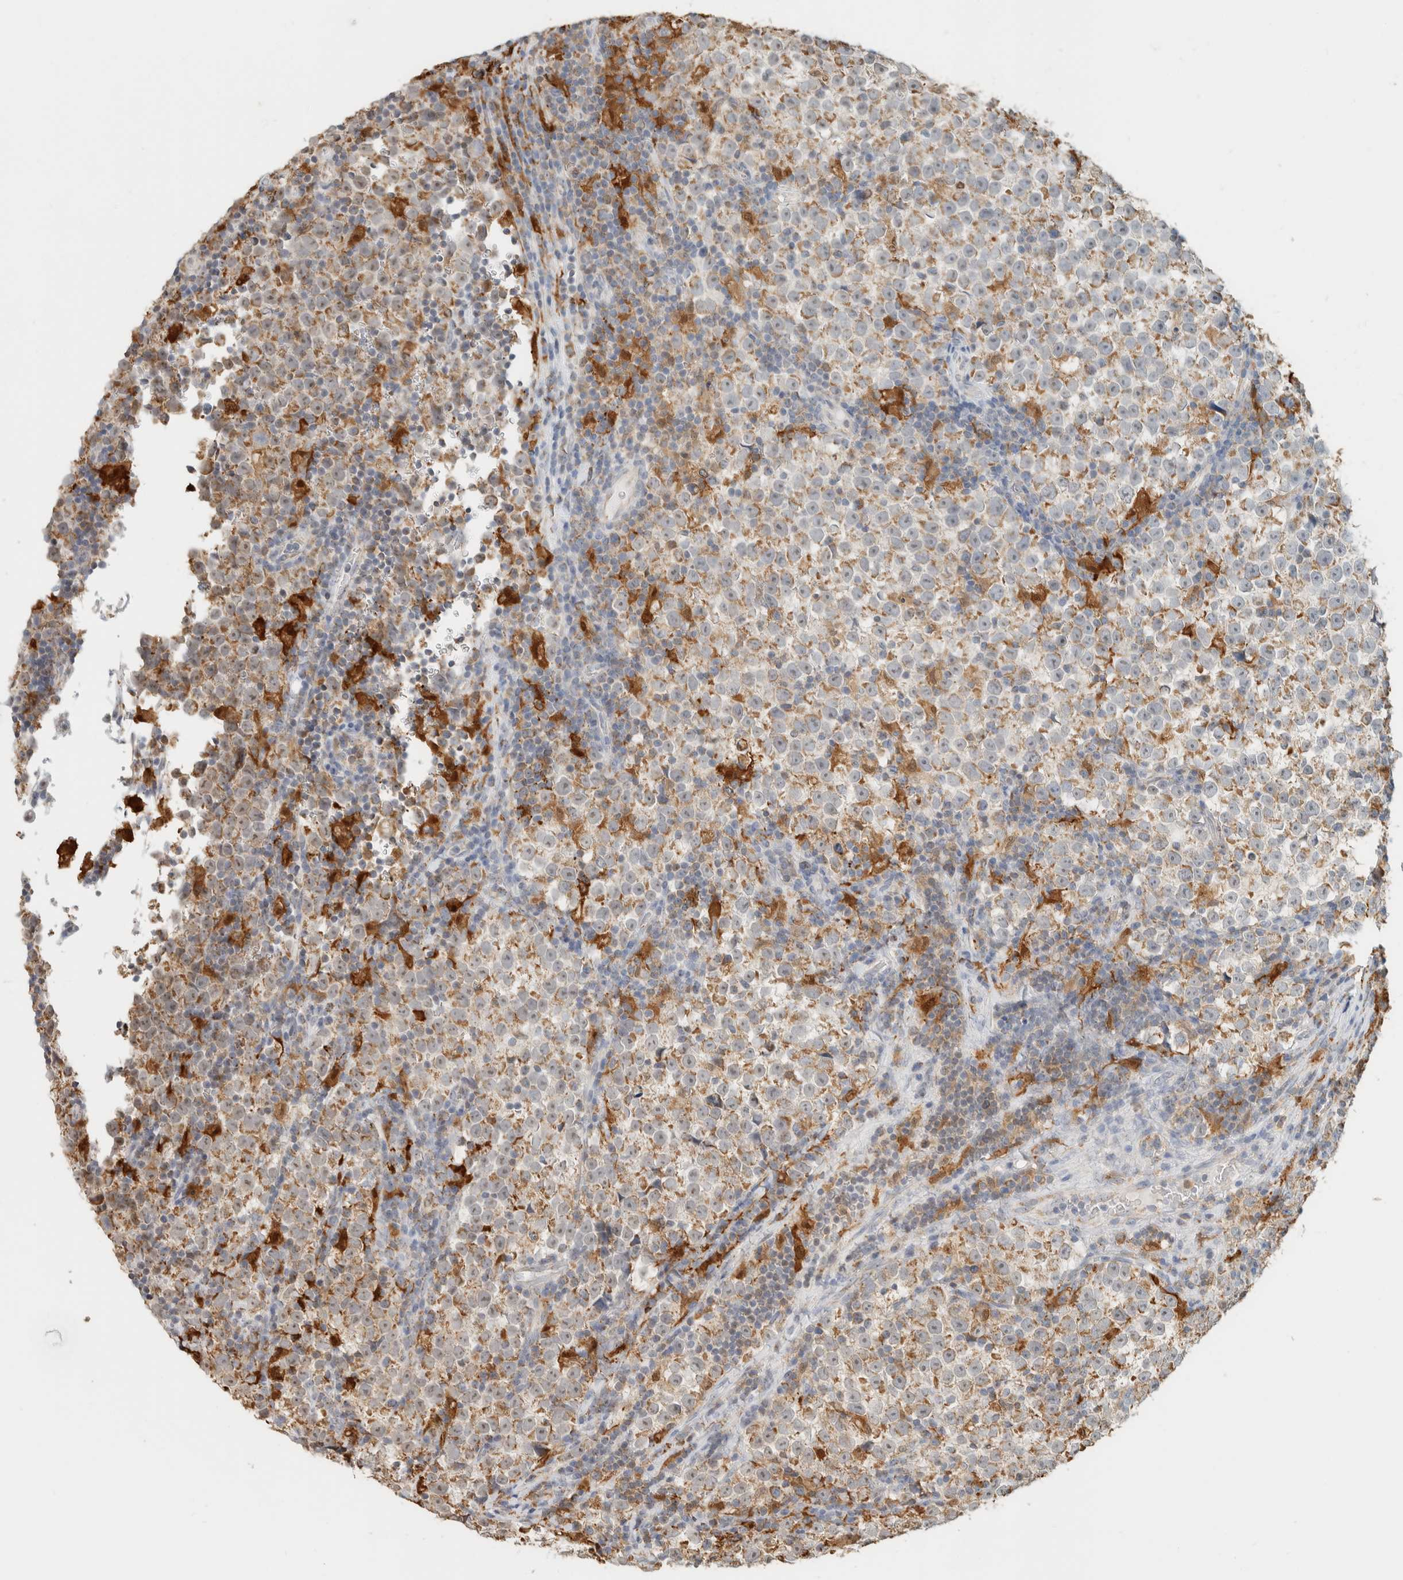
{"staining": {"intensity": "weak", "quantity": ">75%", "location": "cytoplasmic/membranous"}, "tissue": "testis cancer", "cell_type": "Tumor cells", "image_type": "cancer", "snomed": [{"axis": "morphology", "description": "Normal tissue, NOS"}, {"axis": "morphology", "description": "Seminoma, NOS"}, {"axis": "topography", "description": "Testis"}], "caption": "The image demonstrates a brown stain indicating the presence of a protein in the cytoplasmic/membranous of tumor cells in testis cancer.", "gene": "CAPG", "patient": {"sex": "male", "age": 43}}